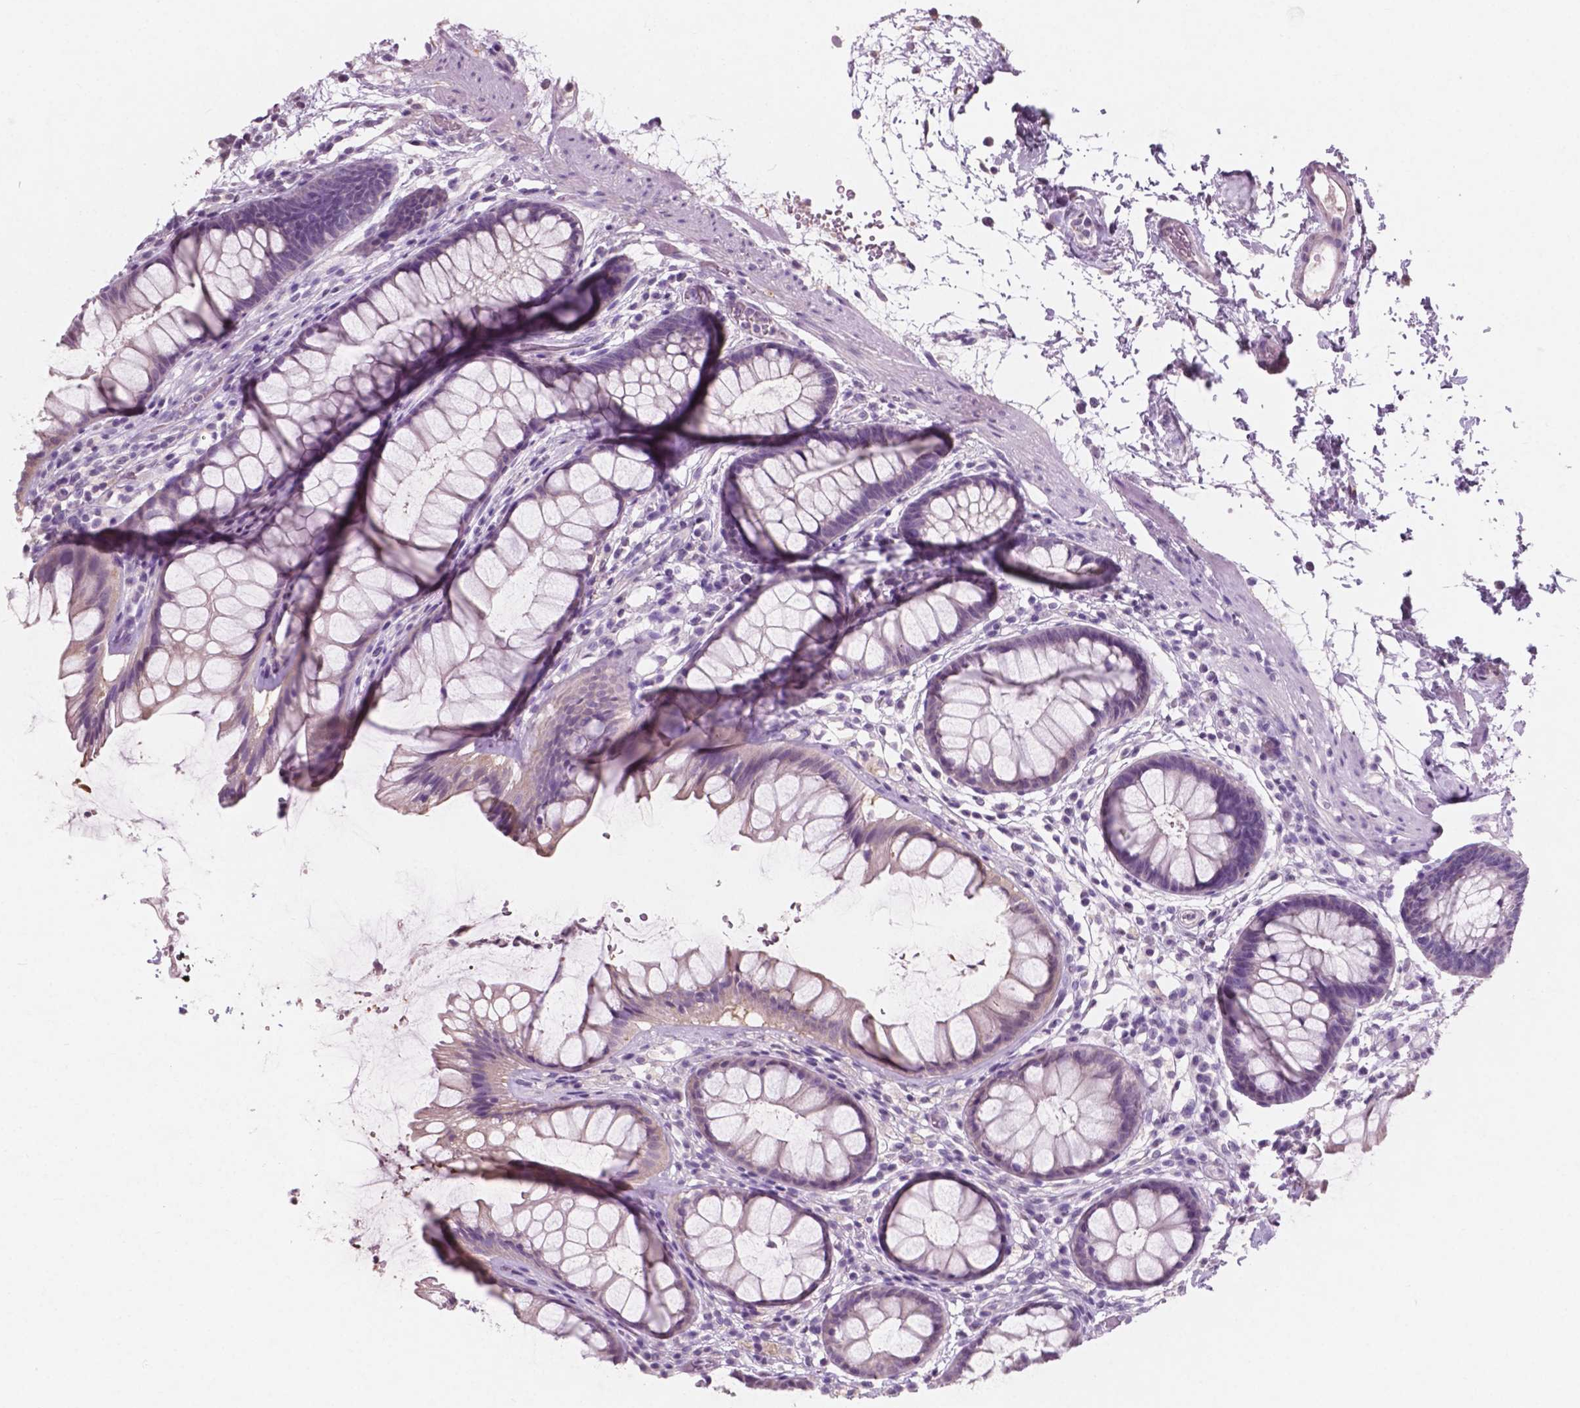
{"staining": {"intensity": "weak", "quantity": "<25%", "location": "cytoplasmic/membranous"}, "tissue": "rectum", "cell_type": "Glandular cells", "image_type": "normal", "snomed": [{"axis": "morphology", "description": "Normal tissue, NOS"}, {"axis": "topography", "description": "Rectum"}], "caption": "IHC histopathology image of unremarkable rectum stained for a protein (brown), which reveals no staining in glandular cells. The staining was performed using DAB (3,3'-diaminobenzidine) to visualize the protein expression in brown, while the nuclei were stained in blue with hematoxylin (Magnification: 20x).", "gene": "AWAT1", "patient": {"sex": "male", "age": 72}}